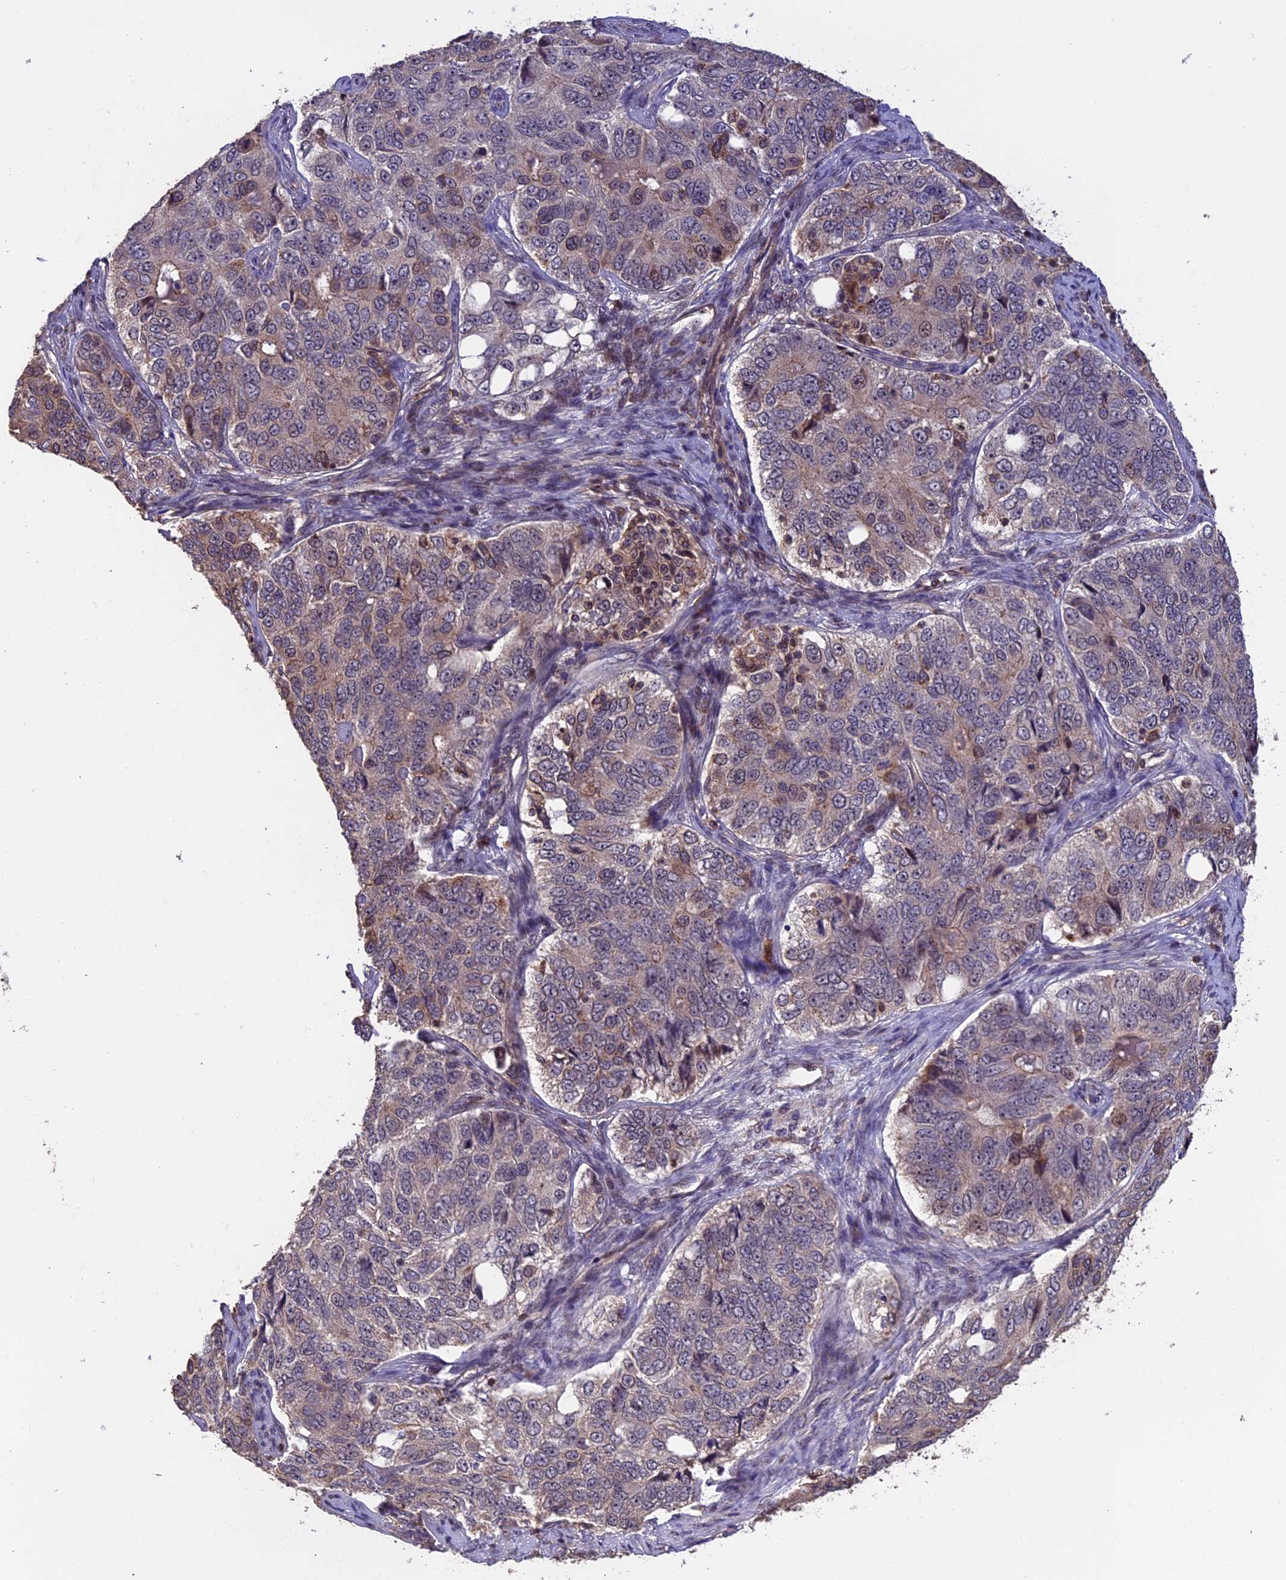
{"staining": {"intensity": "moderate", "quantity": "<25%", "location": "cytoplasmic/membranous"}, "tissue": "ovarian cancer", "cell_type": "Tumor cells", "image_type": "cancer", "snomed": [{"axis": "morphology", "description": "Carcinoma, endometroid"}, {"axis": "topography", "description": "Ovary"}], "caption": "Ovarian cancer (endometroid carcinoma) stained for a protein (brown) reveals moderate cytoplasmic/membranous positive staining in approximately <25% of tumor cells.", "gene": "PKD2L2", "patient": {"sex": "female", "age": 51}}